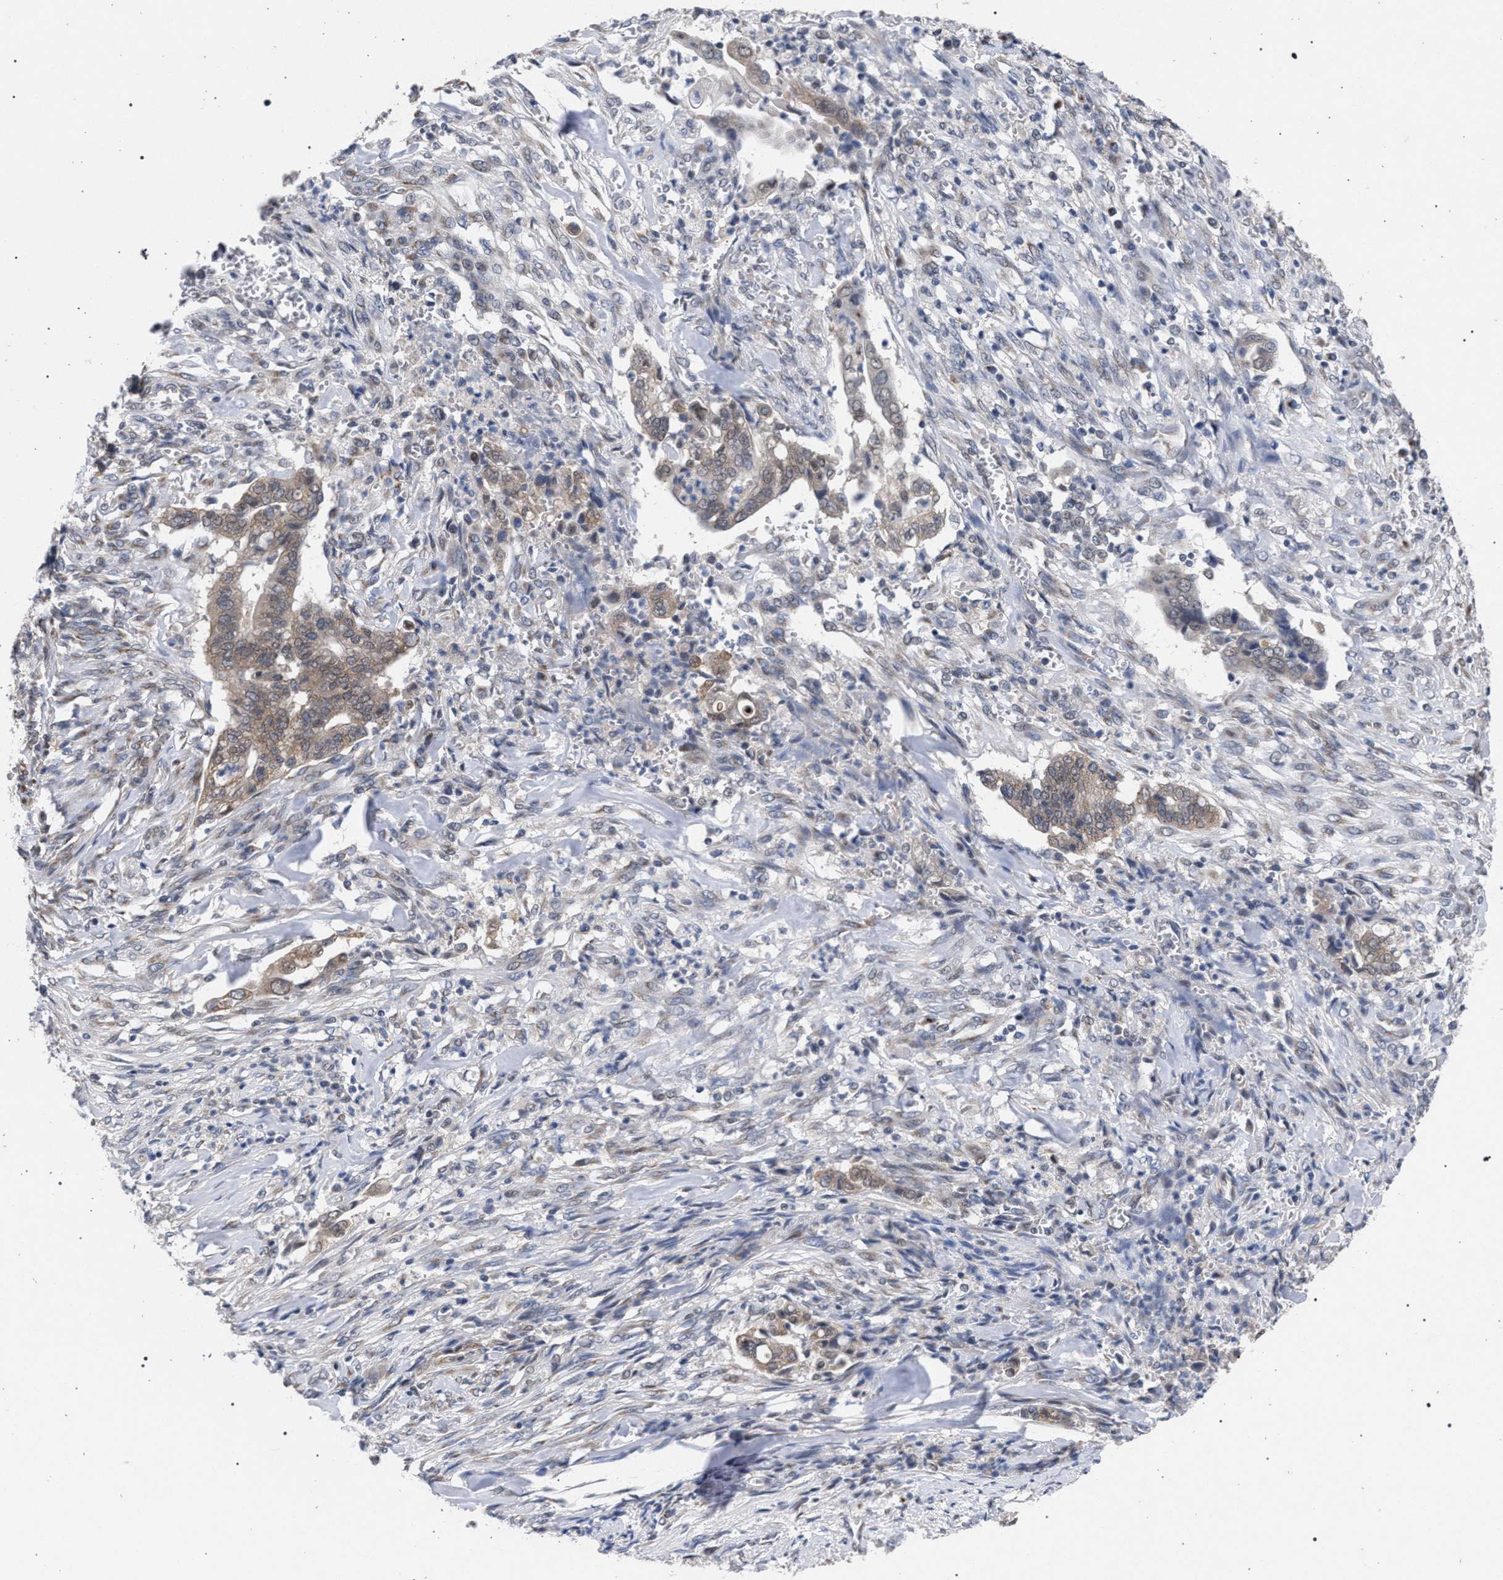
{"staining": {"intensity": "weak", "quantity": ">75%", "location": "cytoplasmic/membranous"}, "tissue": "cervical cancer", "cell_type": "Tumor cells", "image_type": "cancer", "snomed": [{"axis": "morphology", "description": "Adenocarcinoma, NOS"}, {"axis": "topography", "description": "Cervix"}], "caption": "There is low levels of weak cytoplasmic/membranous positivity in tumor cells of cervical adenocarcinoma, as demonstrated by immunohistochemical staining (brown color).", "gene": "GOLGA2", "patient": {"sex": "female", "age": 44}}